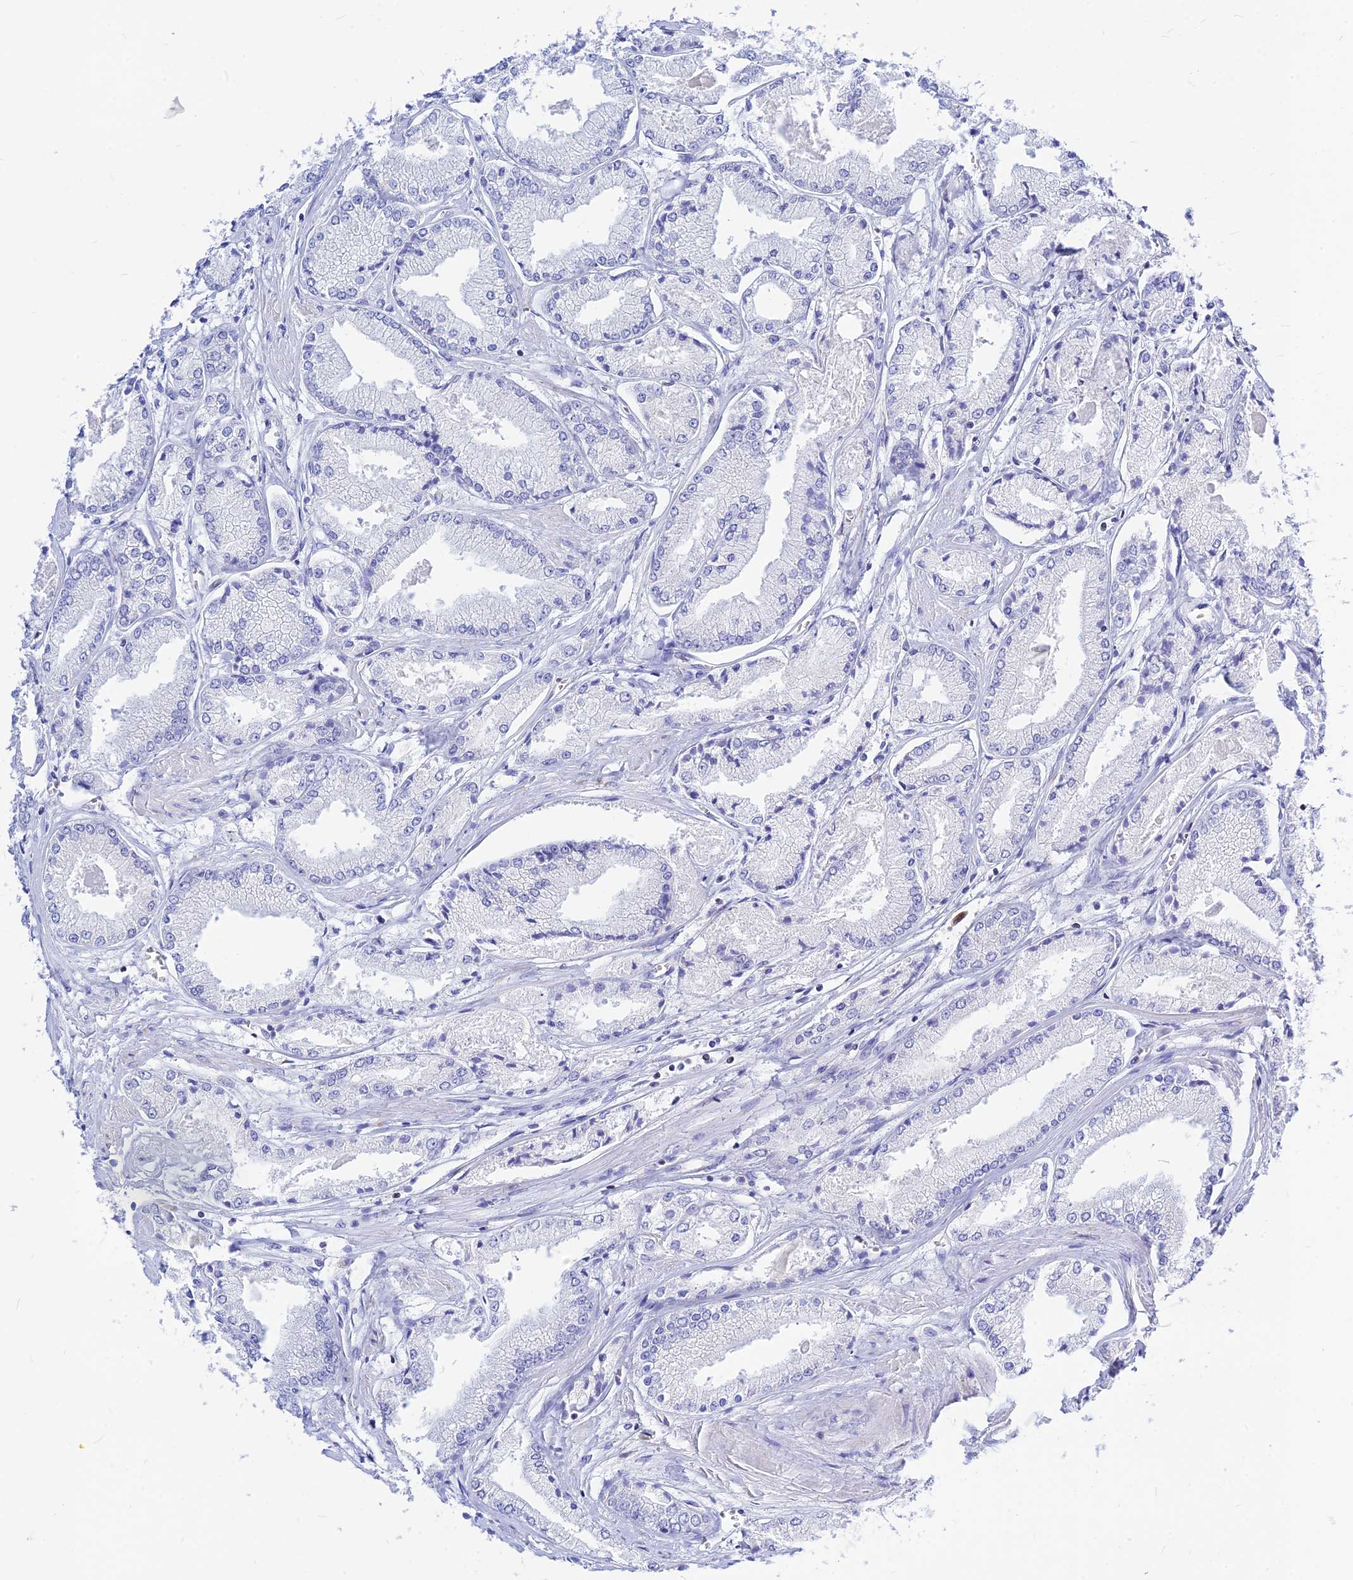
{"staining": {"intensity": "negative", "quantity": "none", "location": "none"}, "tissue": "prostate cancer", "cell_type": "Tumor cells", "image_type": "cancer", "snomed": [{"axis": "morphology", "description": "Adenocarcinoma, Low grade"}, {"axis": "topography", "description": "Prostate"}], "caption": "There is no significant positivity in tumor cells of low-grade adenocarcinoma (prostate).", "gene": "CNOT6", "patient": {"sex": "male", "age": 60}}